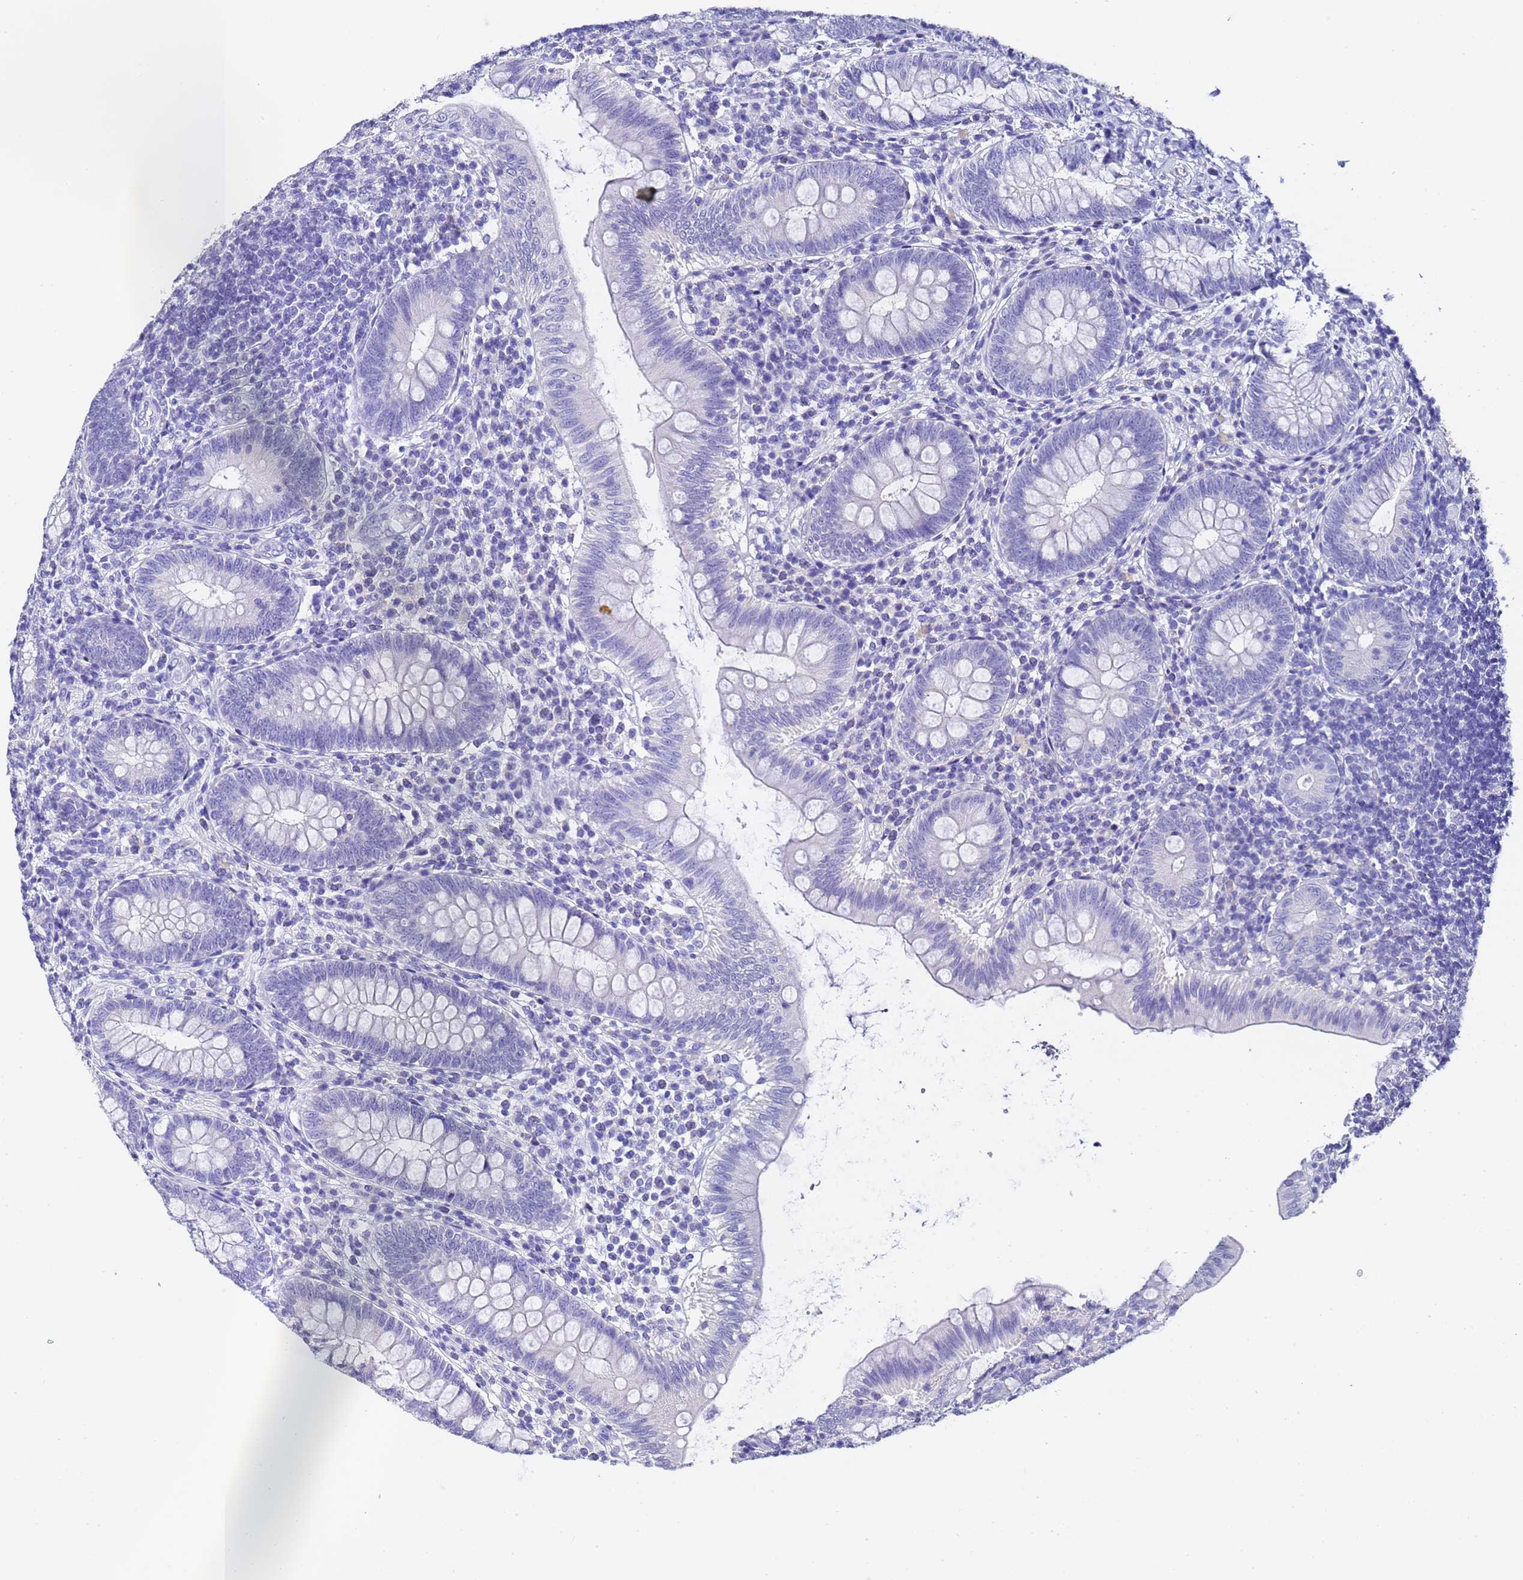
{"staining": {"intensity": "negative", "quantity": "none", "location": "none"}, "tissue": "appendix", "cell_type": "Glandular cells", "image_type": "normal", "snomed": [{"axis": "morphology", "description": "Normal tissue, NOS"}, {"axis": "topography", "description": "Appendix"}], "caption": "This histopathology image is of benign appendix stained with immunohistochemistry (IHC) to label a protein in brown with the nuclei are counter-stained blue. There is no staining in glandular cells. (DAB (3,3'-diaminobenzidine) immunohistochemistry with hematoxylin counter stain).", "gene": "GABRA1", "patient": {"sex": "male", "age": 14}}